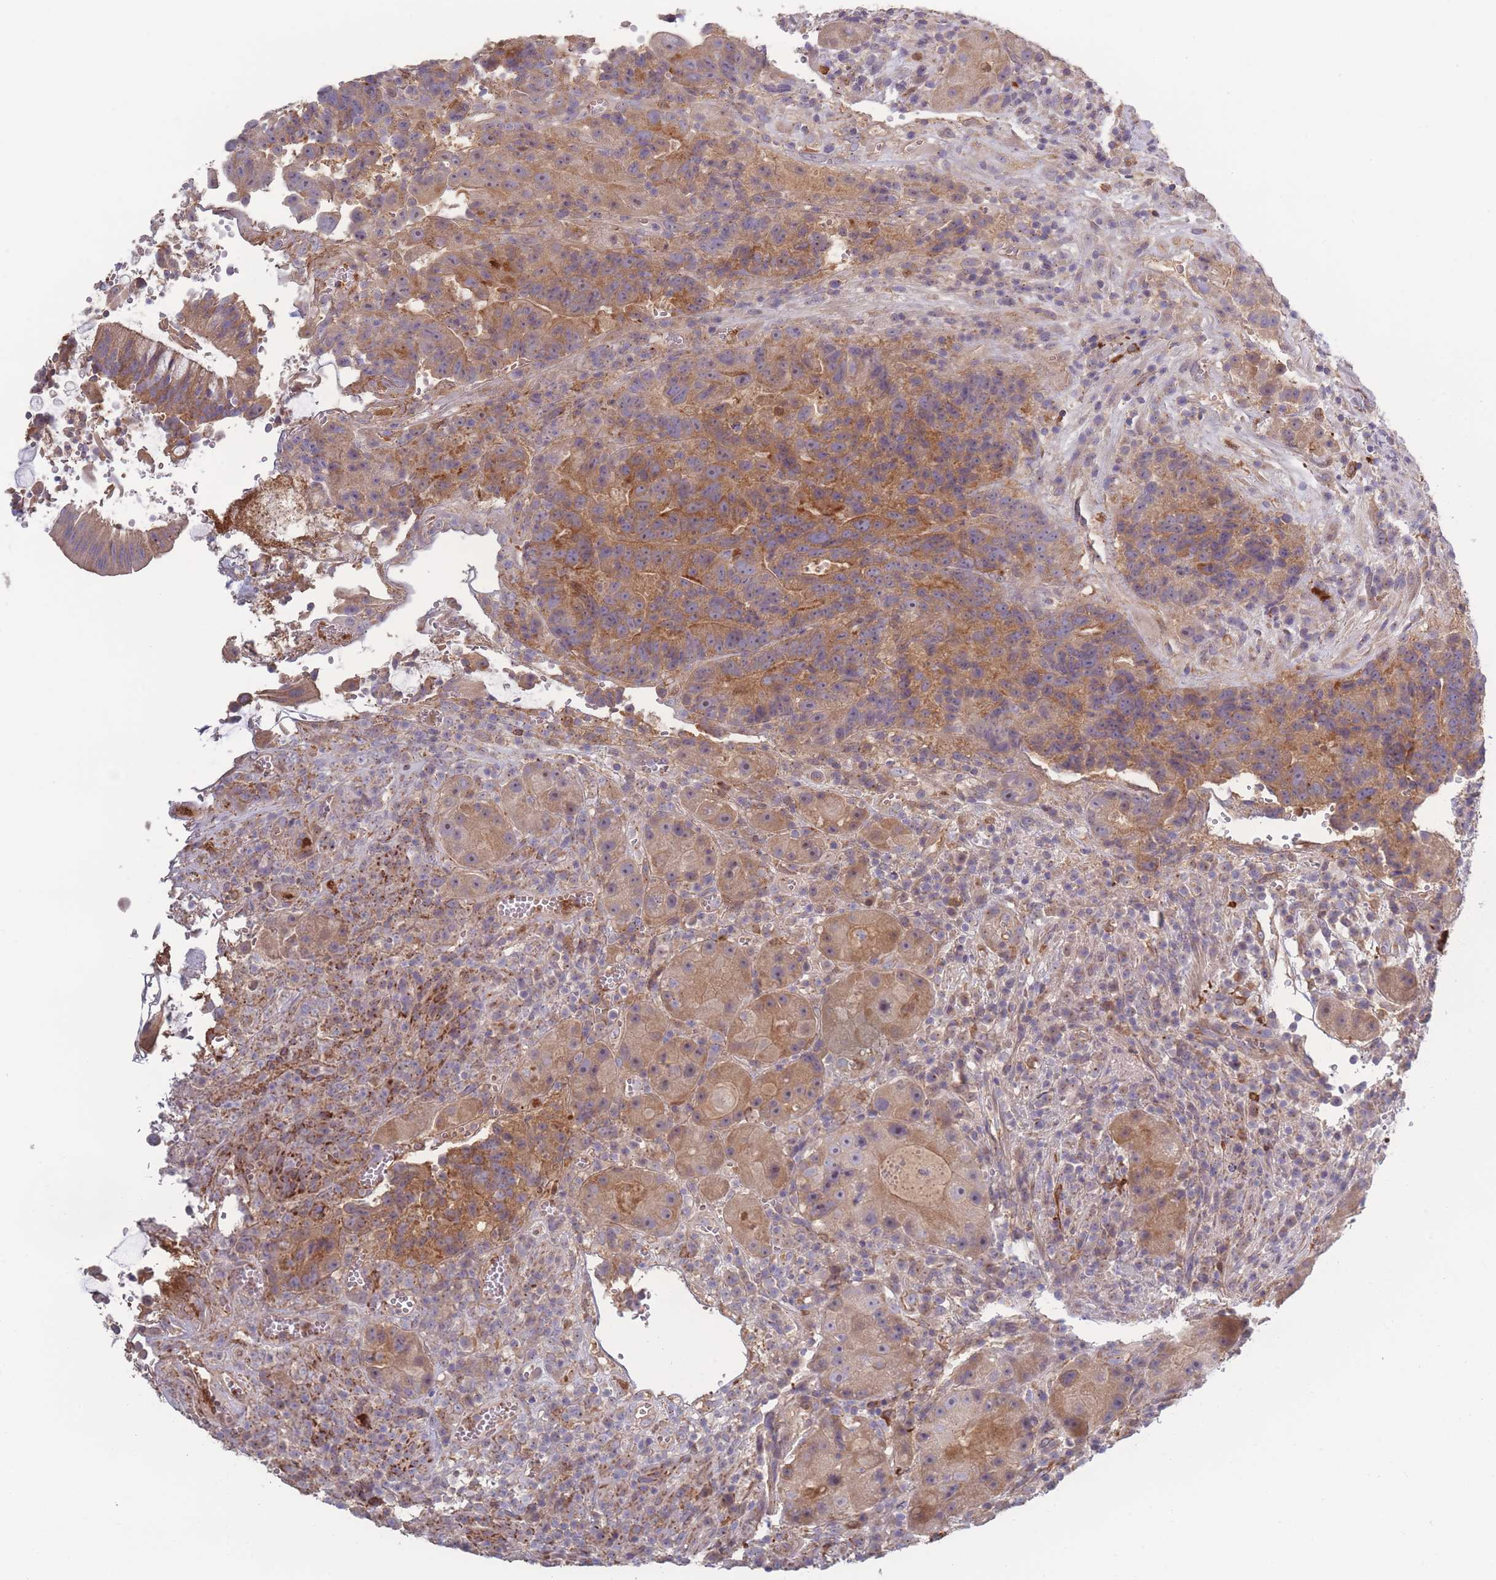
{"staining": {"intensity": "moderate", "quantity": ">75%", "location": "cytoplasmic/membranous"}, "tissue": "colorectal cancer", "cell_type": "Tumor cells", "image_type": "cancer", "snomed": [{"axis": "morphology", "description": "Adenocarcinoma, NOS"}, {"axis": "topography", "description": "Rectum"}], "caption": "IHC photomicrograph of colorectal adenocarcinoma stained for a protein (brown), which reveals medium levels of moderate cytoplasmic/membranous staining in about >75% of tumor cells.", "gene": "STEAP3", "patient": {"sex": "male", "age": 69}}